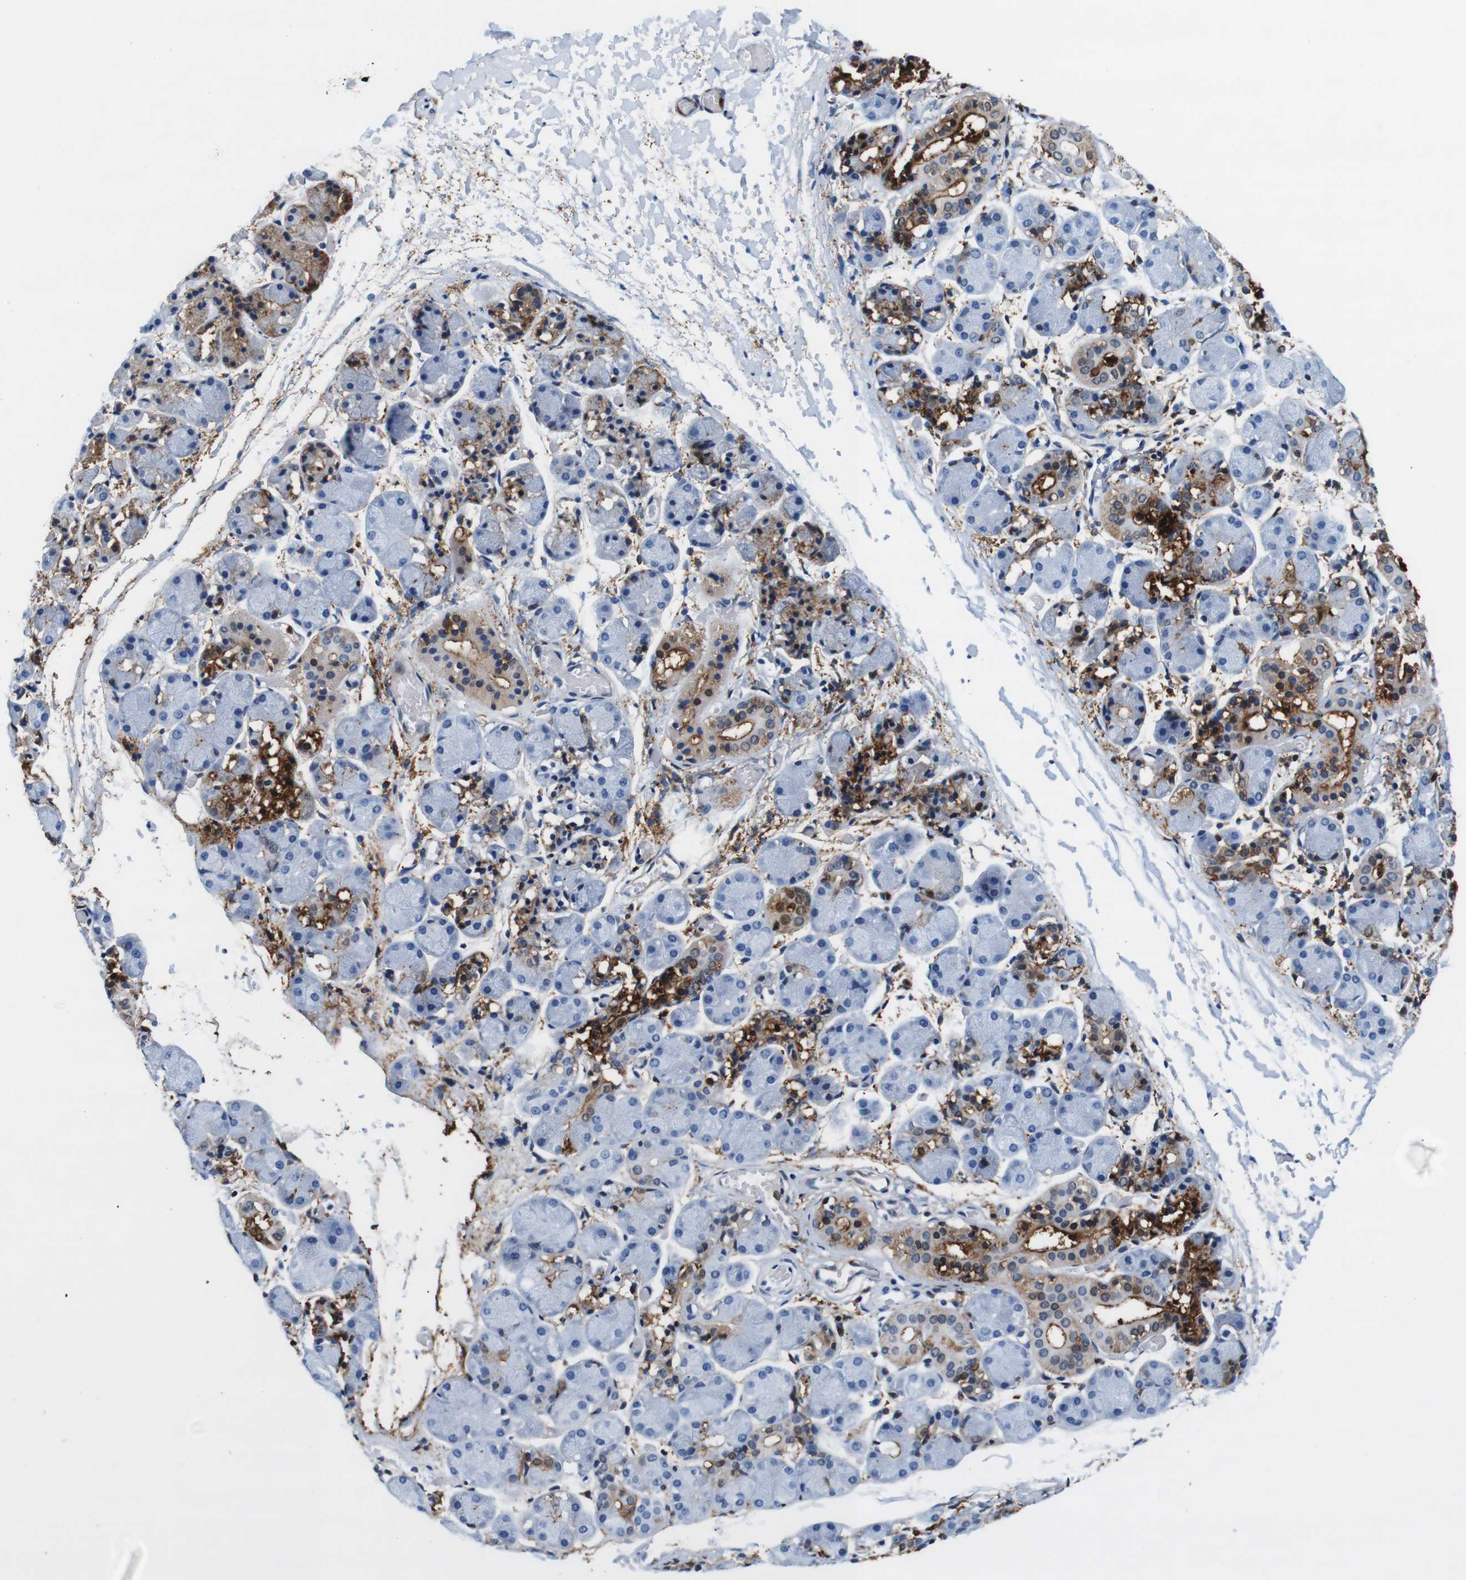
{"staining": {"intensity": "moderate", "quantity": "25%-75%", "location": "cytoplasmic/membranous,nuclear"}, "tissue": "salivary gland", "cell_type": "Glandular cells", "image_type": "normal", "snomed": [{"axis": "morphology", "description": "Normal tissue, NOS"}, {"axis": "topography", "description": "Salivary gland"}], "caption": "Normal salivary gland displays moderate cytoplasmic/membranous,nuclear expression in approximately 25%-75% of glandular cells, visualized by immunohistochemistry. Nuclei are stained in blue.", "gene": "ANXA1", "patient": {"sex": "female", "age": 24}}